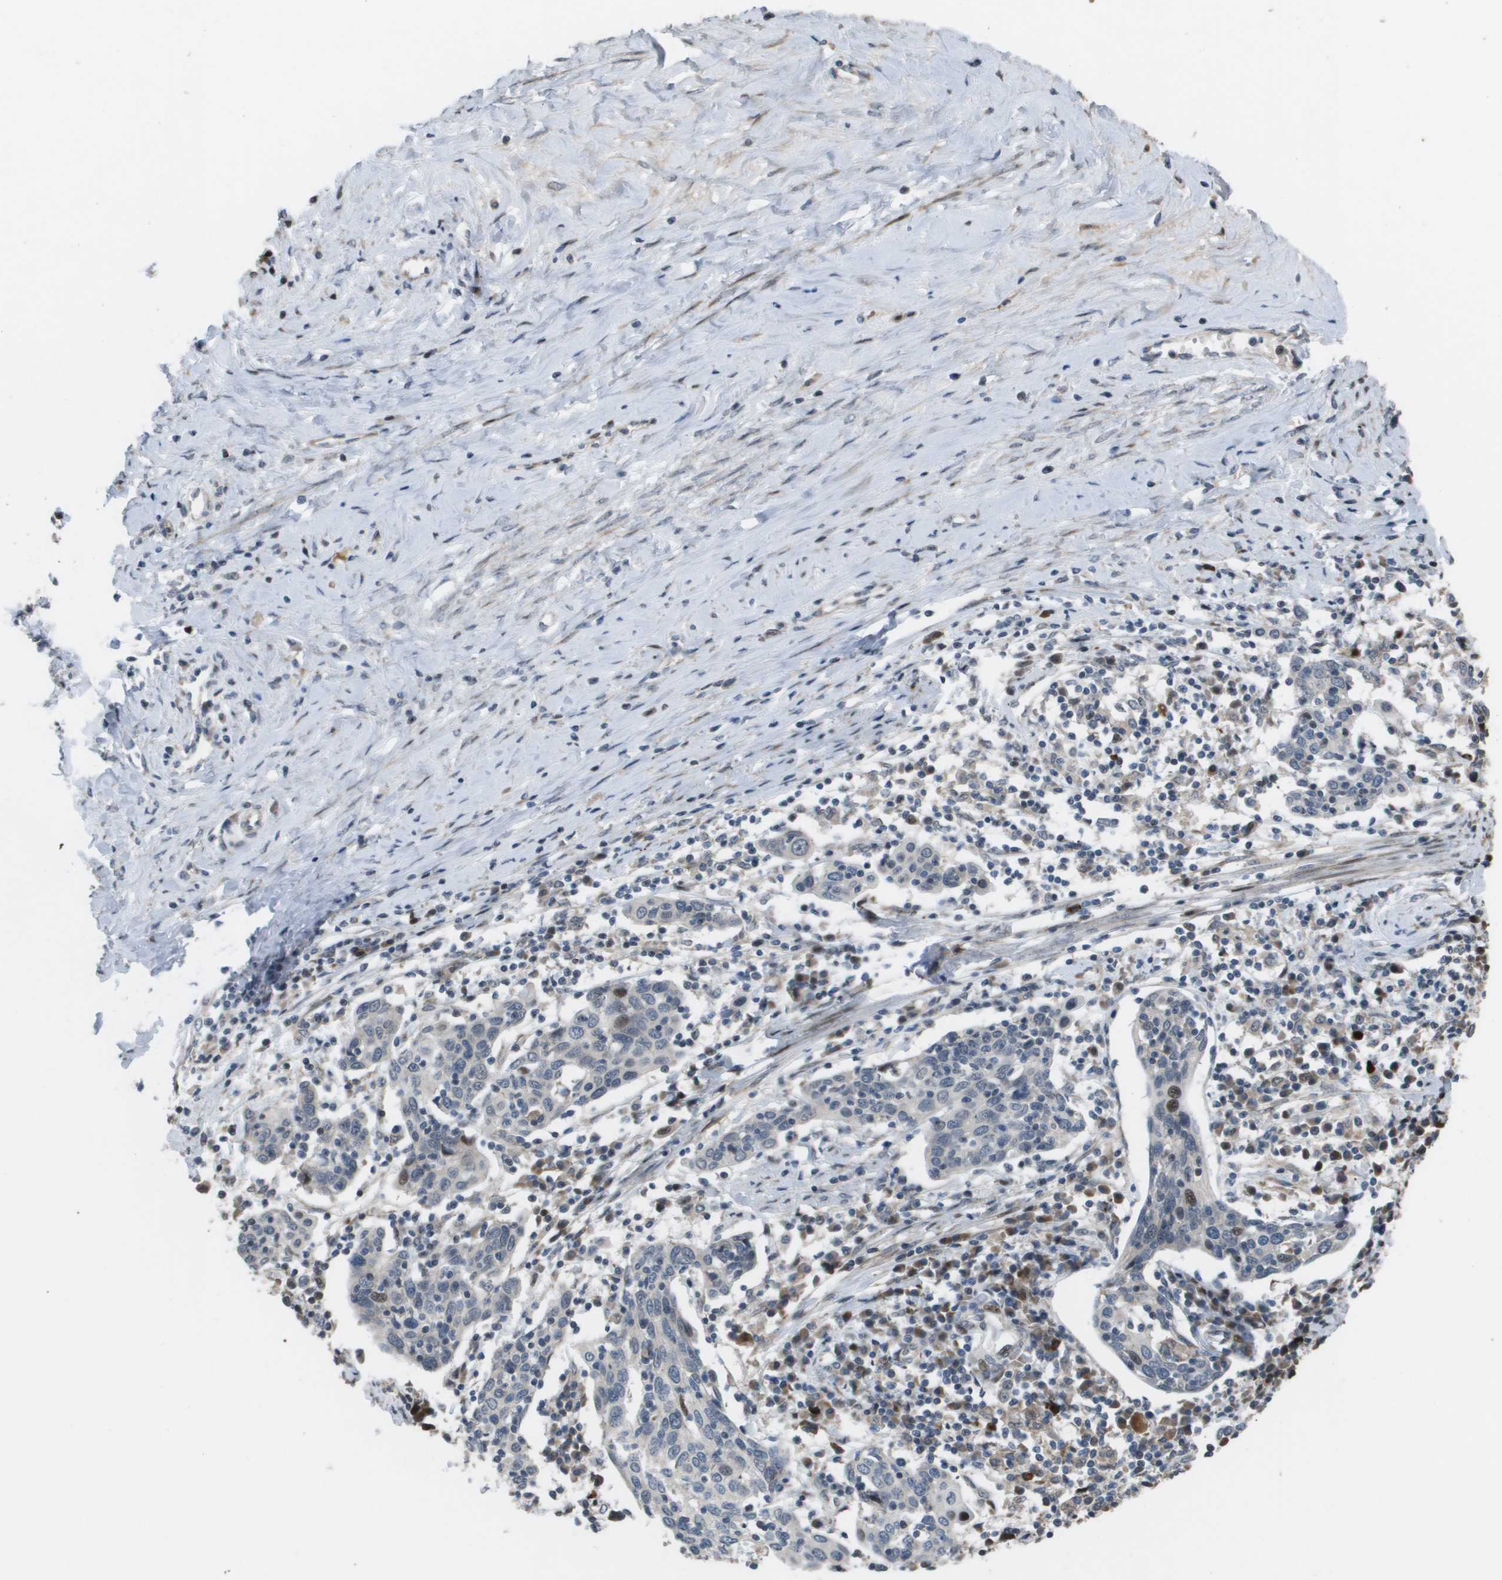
{"staining": {"intensity": "moderate", "quantity": "<25%", "location": "nuclear"}, "tissue": "cervical cancer", "cell_type": "Tumor cells", "image_type": "cancer", "snomed": [{"axis": "morphology", "description": "Squamous cell carcinoma, NOS"}, {"axis": "topography", "description": "Cervix"}], "caption": "This photomicrograph shows IHC staining of human cervical squamous cell carcinoma, with low moderate nuclear staining in approximately <25% of tumor cells.", "gene": "AXIN2", "patient": {"sex": "female", "age": 40}}